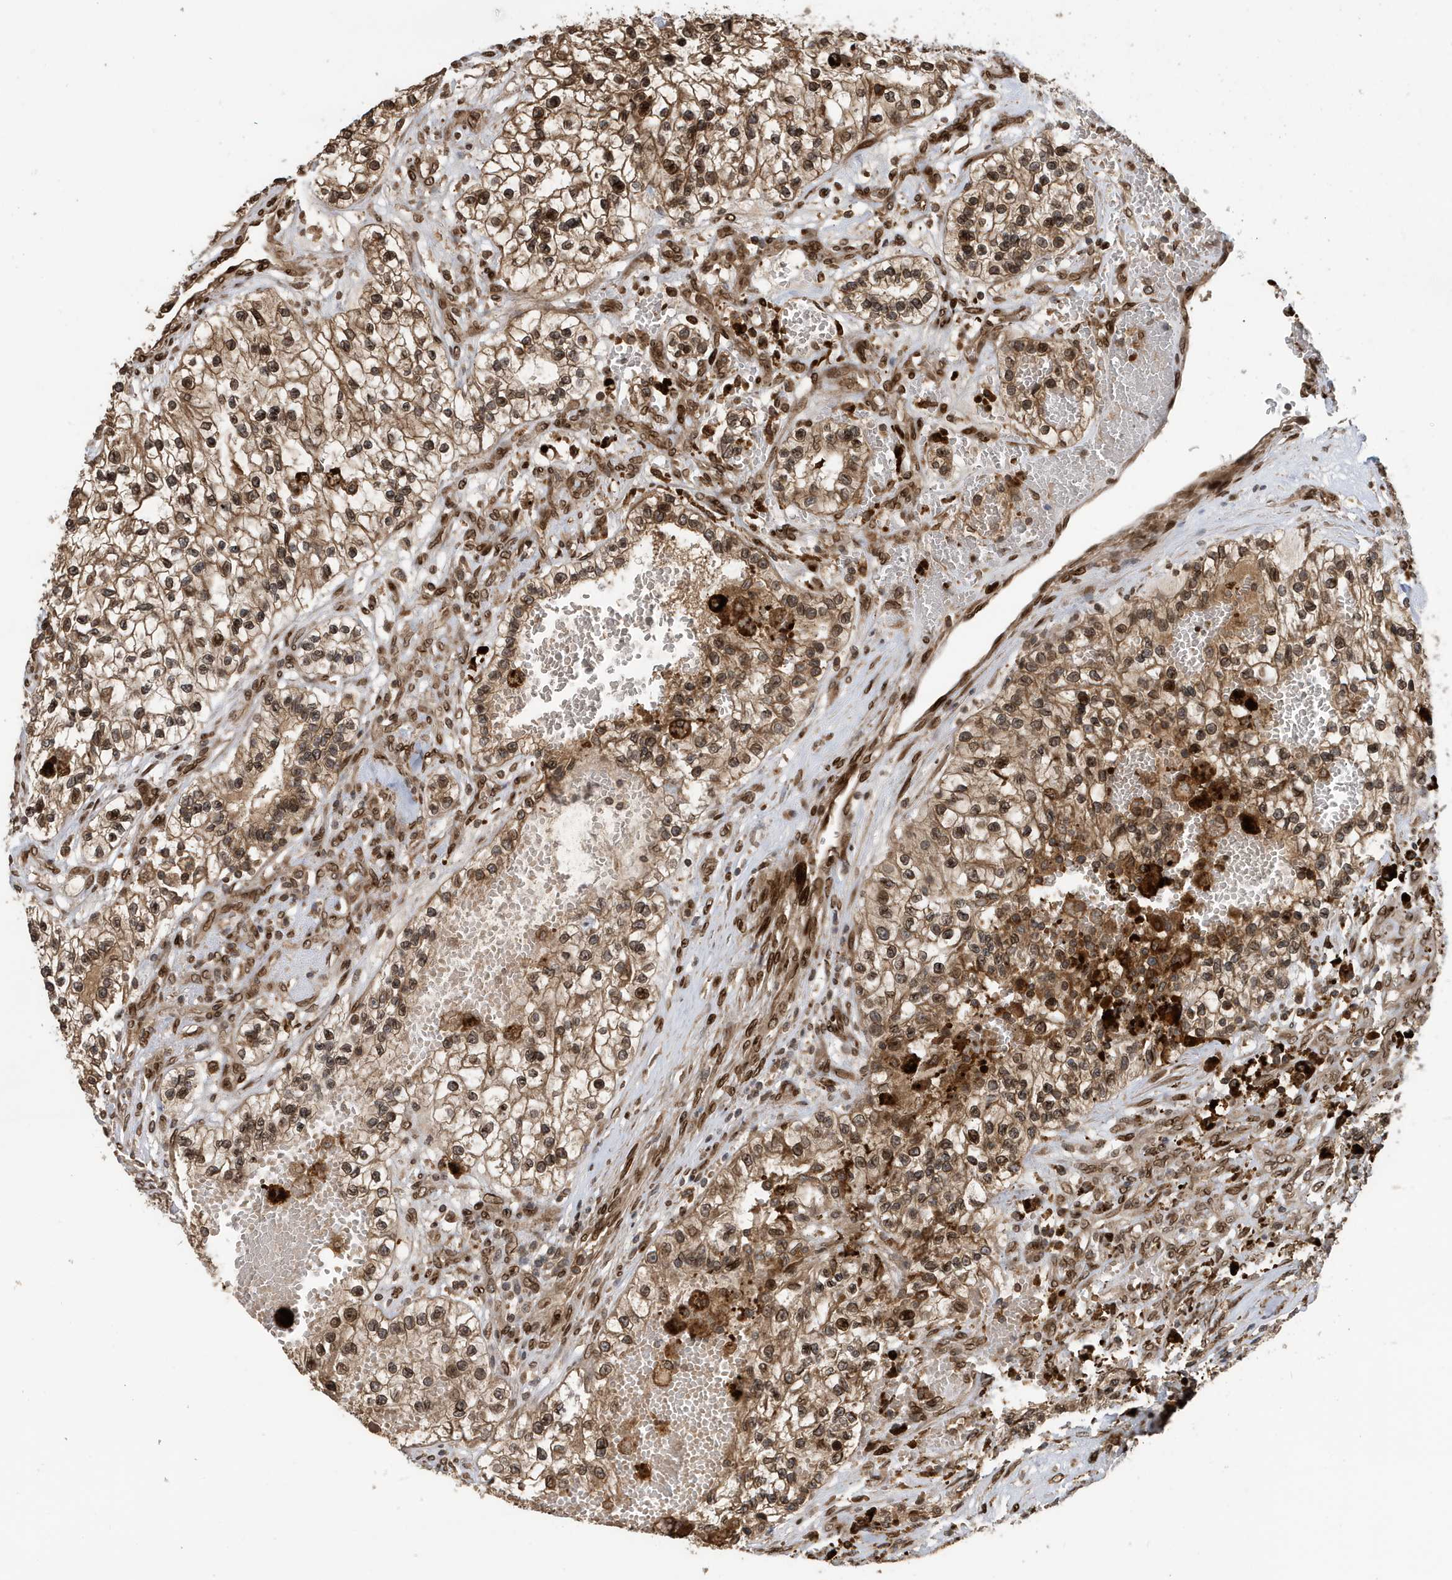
{"staining": {"intensity": "moderate", "quantity": ">75%", "location": "cytoplasmic/membranous,nuclear"}, "tissue": "renal cancer", "cell_type": "Tumor cells", "image_type": "cancer", "snomed": [{"axis": "morphology", "description": "Adenocarcinoma, NOS"}, {"axis": "topography", "description": "Kidney"}], "caption": "Human renal cancer (adenocarcinoma) stained for a protein (brown) shows moderate cytoplasmic/membranous and nuclear positive positivity in about >75% of tumor cells.", "gene": "DUSP18", "patient": {"sex": "female", "age": 57}}